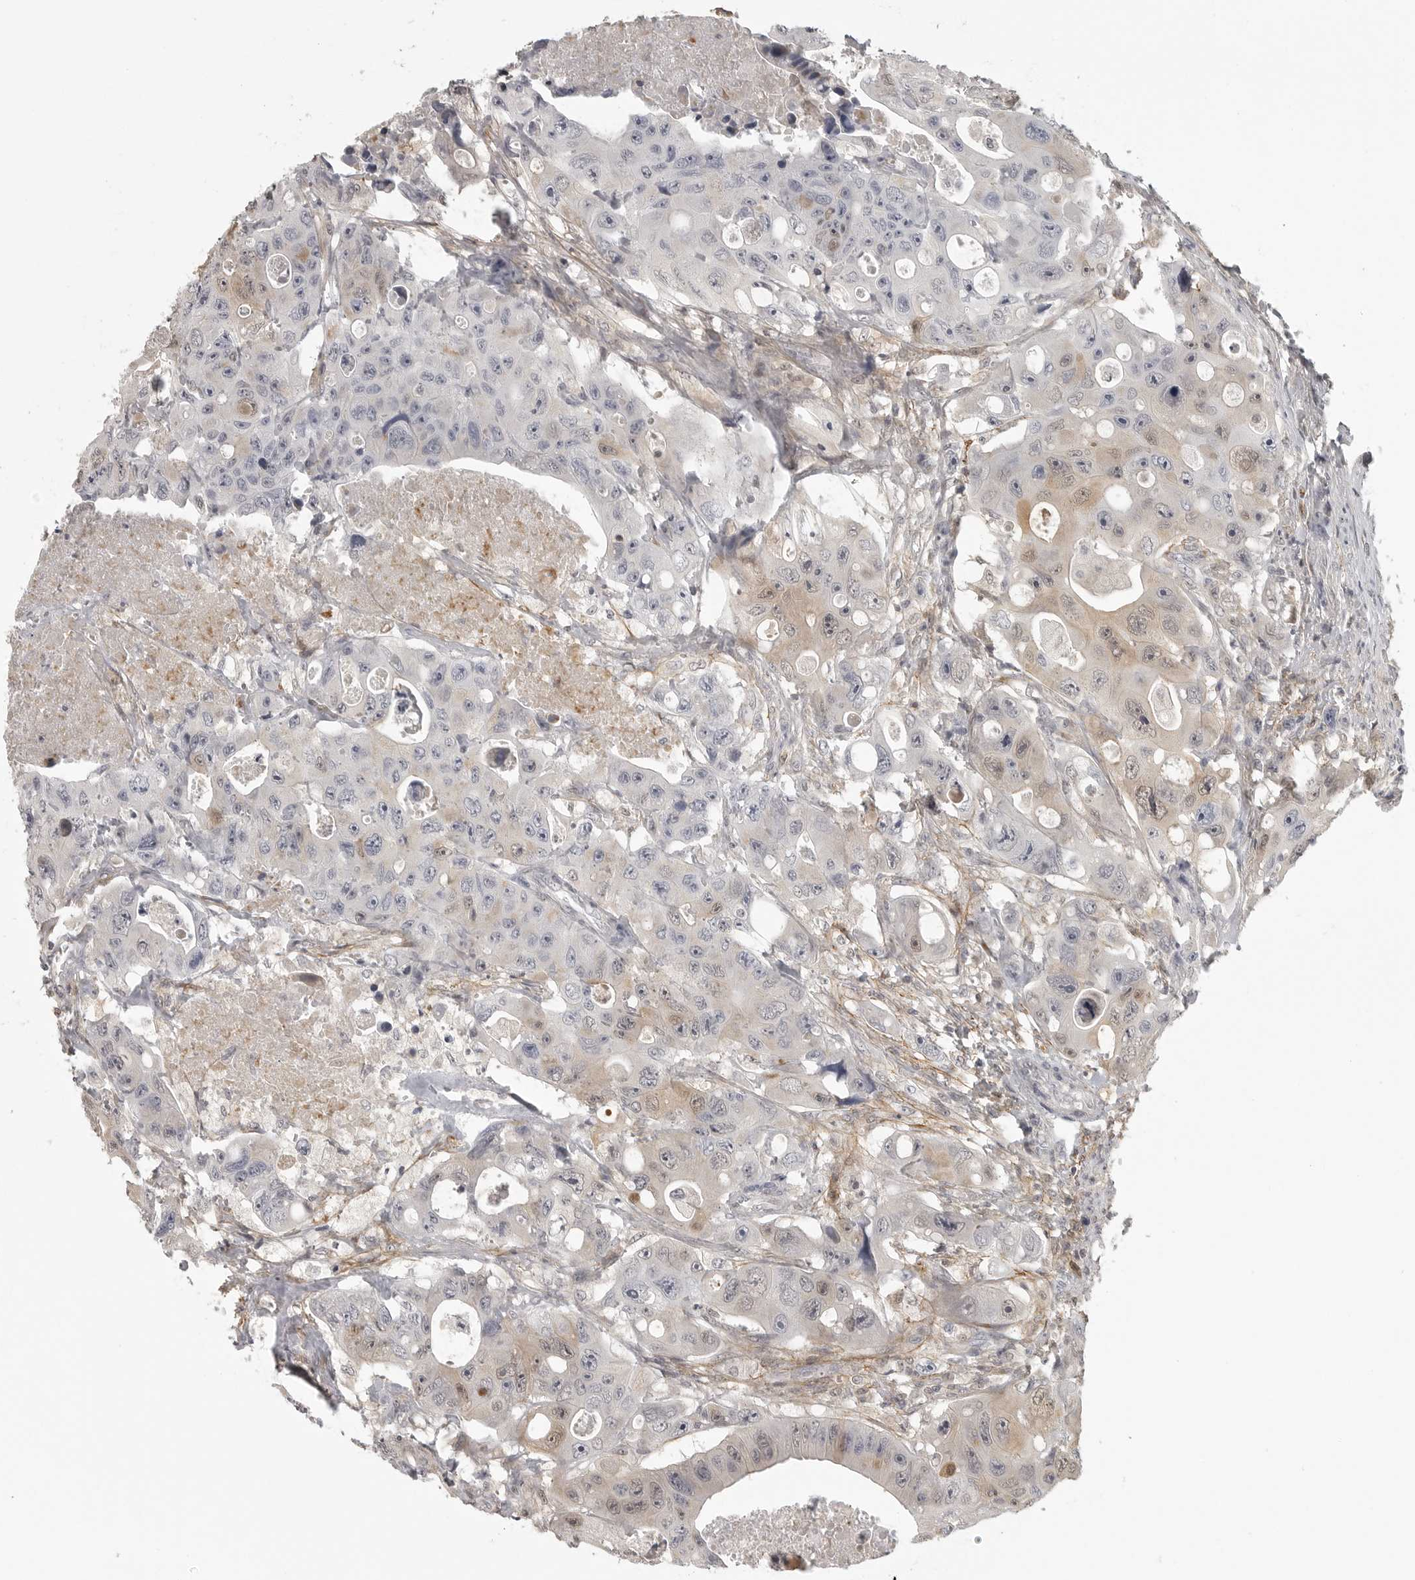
{"staining": {"intensity": "weak", "quantity": "<25%", "location": "cytoplasmic/membranous,nuclear"}, "tissue": "colorectal cancer", "cell_type": "Tumor cells", "image_type": "cancer", "snomed": [{"axis": "morphology", "description": "Adenocarcinoma, NOS"}, {"axis": "topography", "description": "Colon"}], "caption": "Immunohistochemical staining of human colorectal cancer exhibits no significant expression in tumor cells.", "gene": "UROD", "patient": {"sex": "female", "age": 46}}